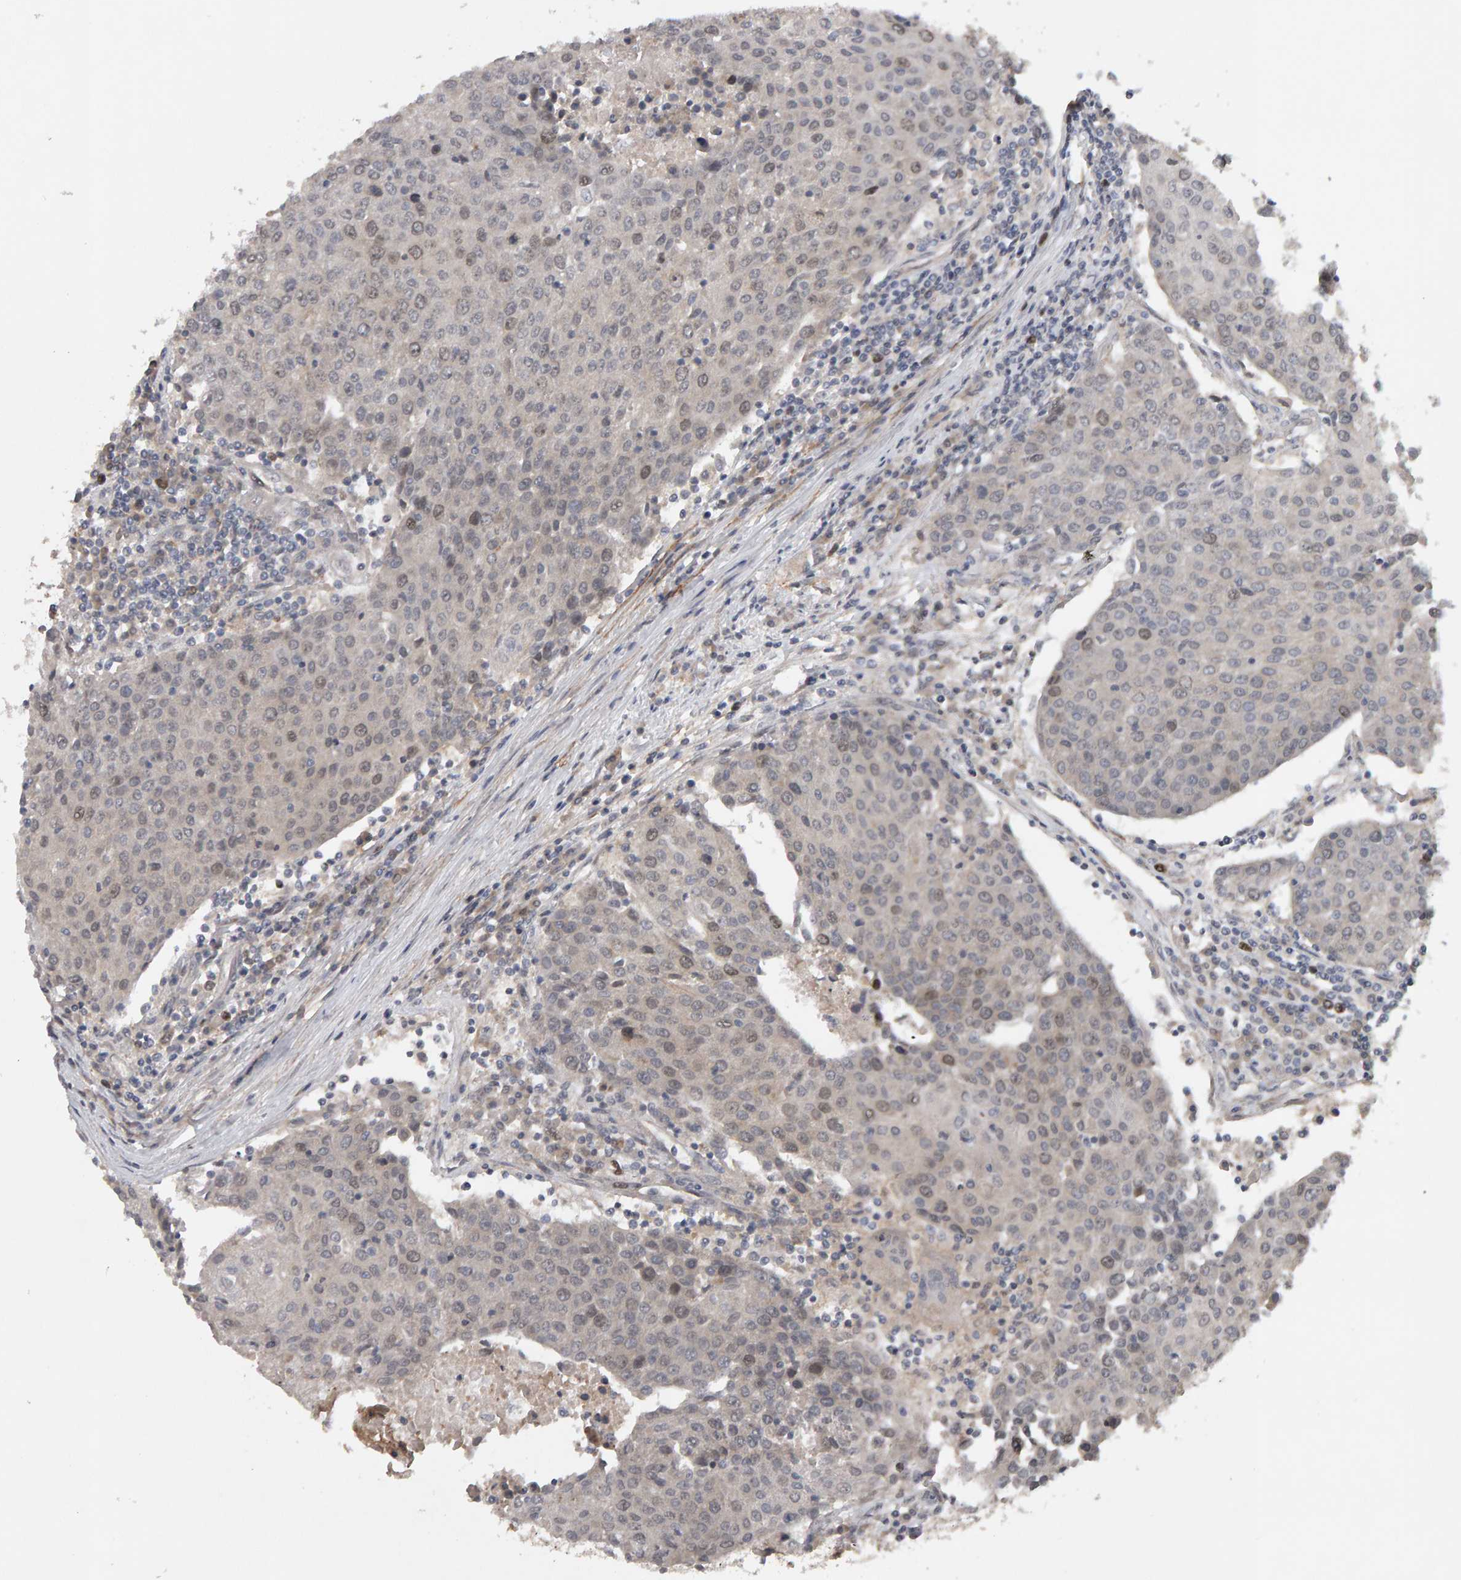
{"staining": {"intensity": "weak", "quantity": "<25%", "location": "nuclear"}, "tissue": "urothelial cancer", "cell_type": "Tumor cells", "image_type": "cancer", "snomed": [{"axis": "morphology", "description": "Urothelial carcinoma, High grade"}, {"axis": "topography", "description": "Urinary bladder"}], "caption": "This is an immunohistochemistry (IHC) photomicrograph of human urothelial cancer. There is no staining in tumor cells.", "gene": "CDCA5", "patient": {"sex": "female", "age": 85}}